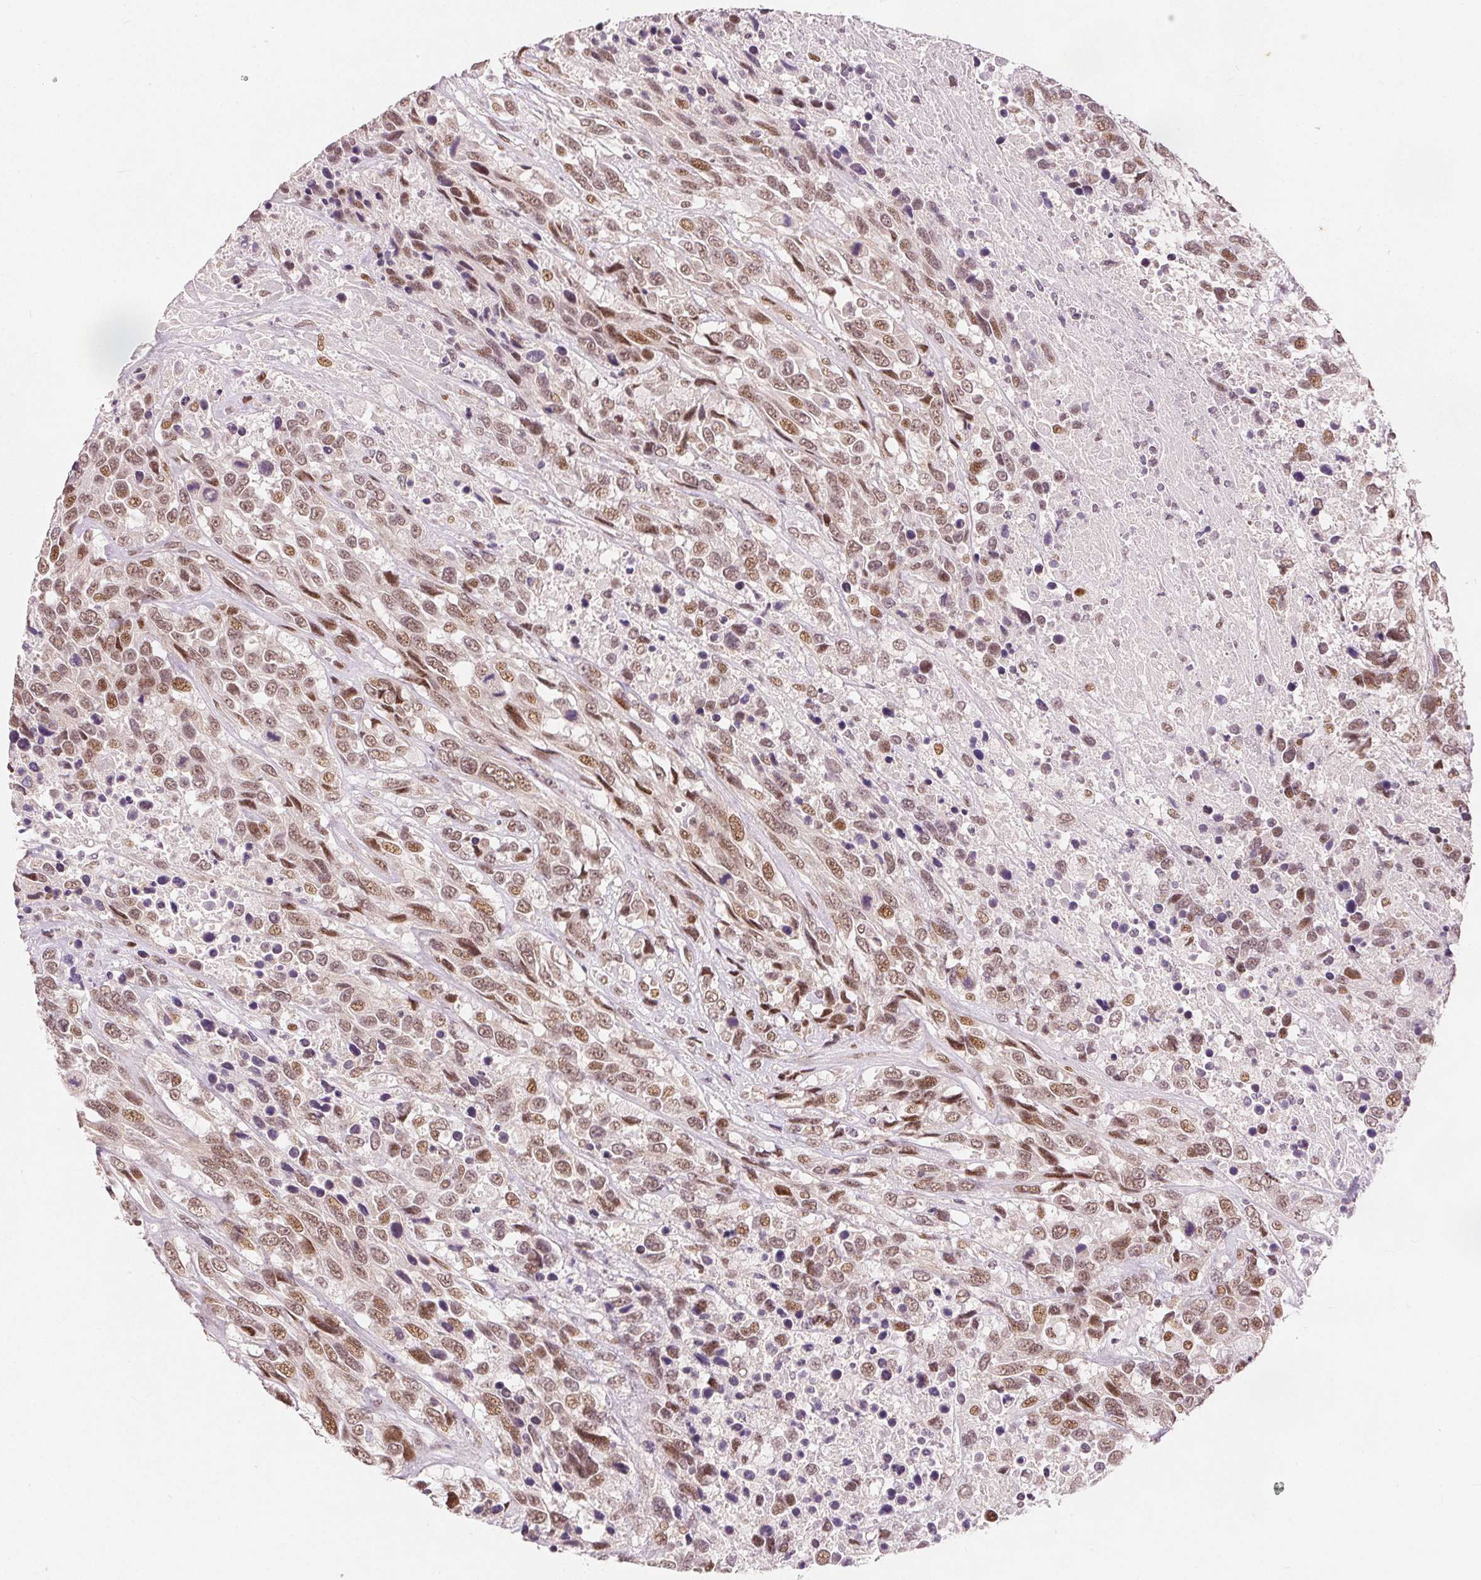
{"staining": {"intensity": "moderate", "quantity": ">75%", "location": "nuclear"}, "tissue": "urothelial cancer", "cell_type": "Tumor cells", "image_type": "cancer", "snomed": [{"axis": "morphology", "description": "Urothelial carcinoma, High grade"}, {"axis": "topography", "description": "Urinary bladder"}], "caption": "An immunohistochemistry (IHC) photomicrograph of neoplastic tissue is shown. Protein staining in brown labels moderate nuclear positivity in urothelial cancer within tumor cells. The staining is performed using DAB brown chromogen to label protein expression. The nuclei are counter-stained blue using hematoxylin.", "gene": "ZNF703", "patient": {"sex": "female", "age": 70}}